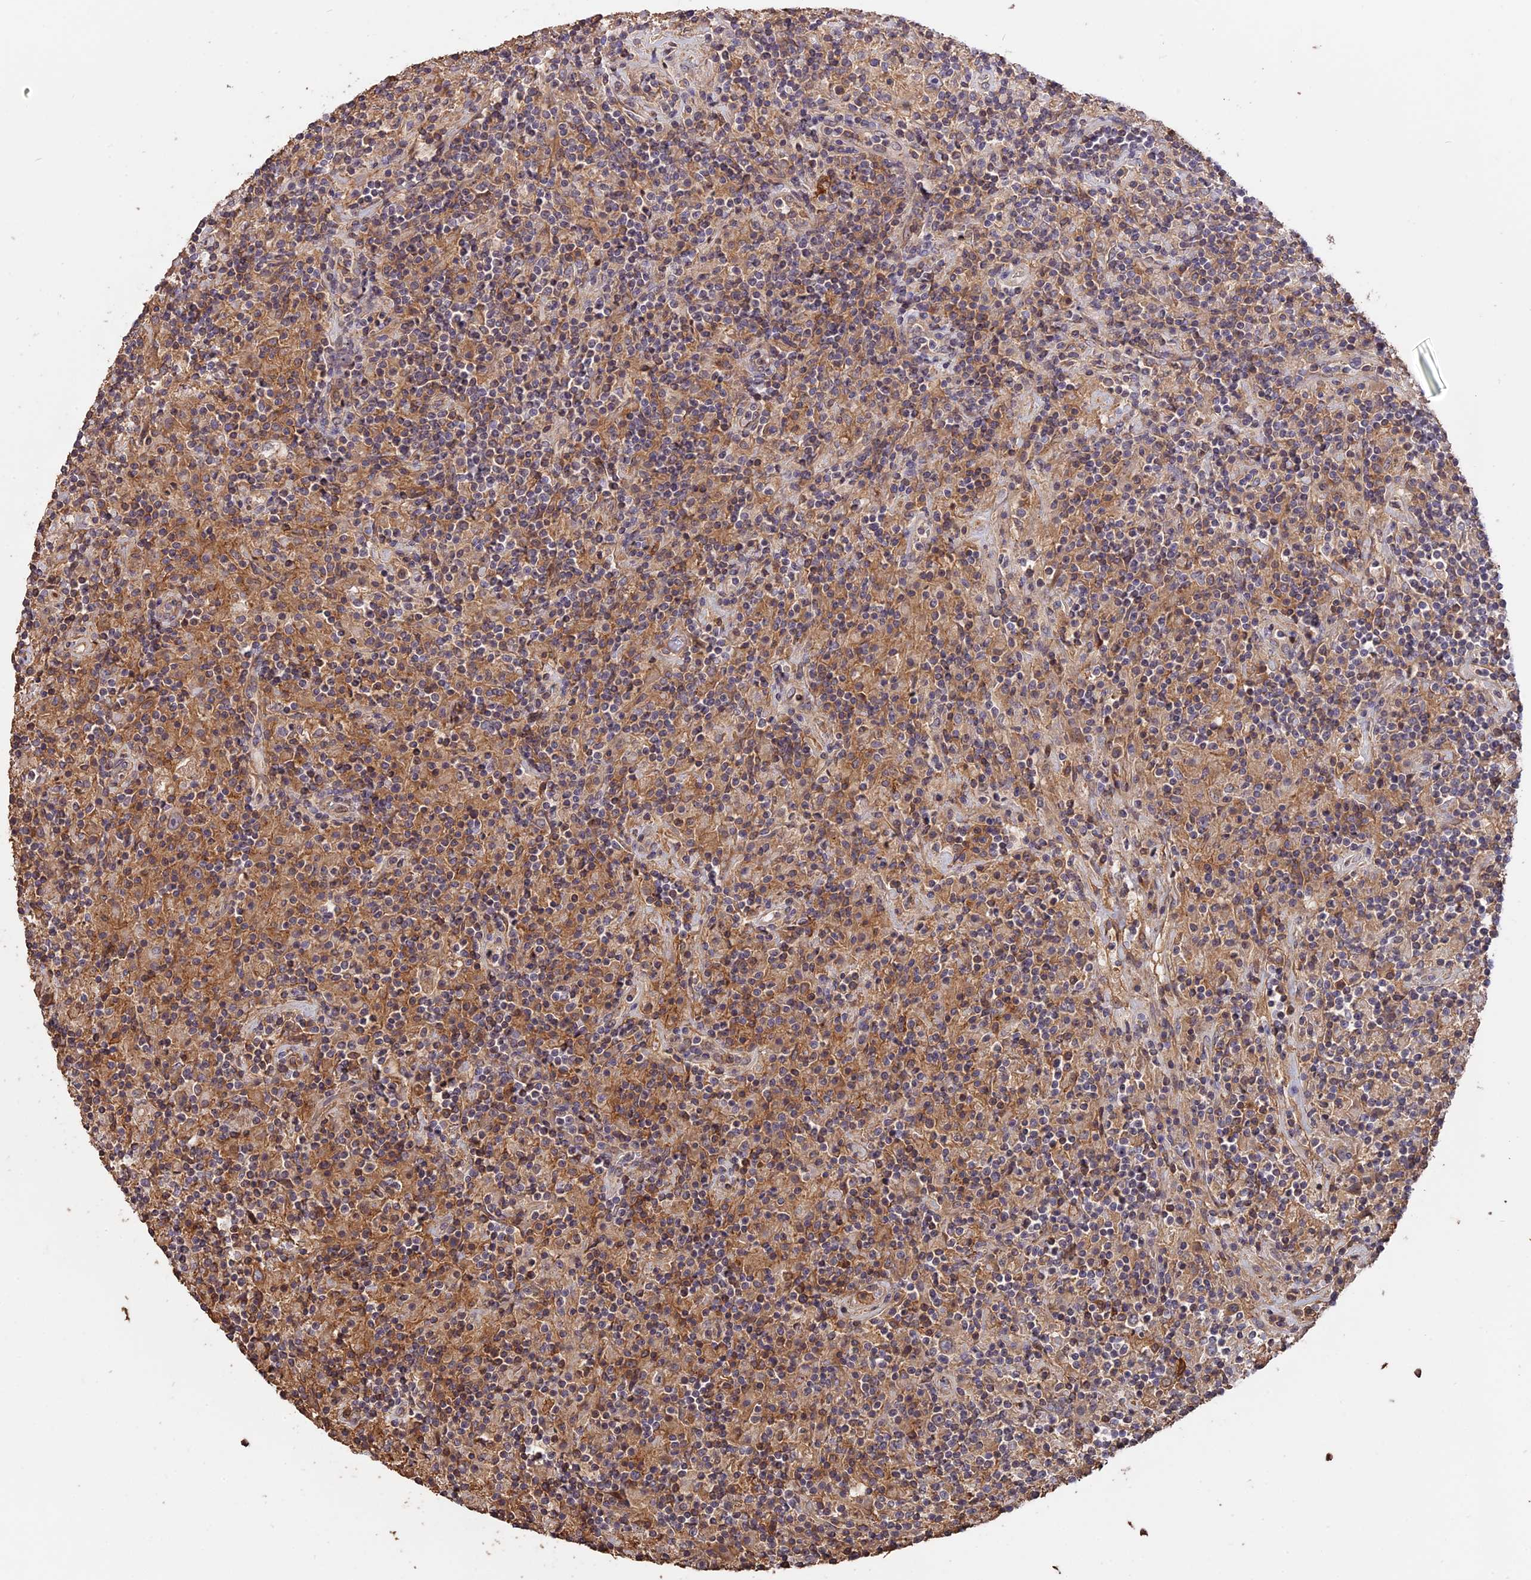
{"staining": {"intensity": "weak", "quantity": ">75%", "location": "cytoplasmic/membranous"}, "tissue": "lymphoma", "cell_type": "Tumor cells", "image_type": "cancer", "snomed": [{"axis": "morphology", "description": "Hodgkin's disease, NOS"}, {"axis": "topography", "description": "Lymph node"}], "caption": "Immunohistochemical staining of human Hodgkin's disease displays weak cytoplasmic/membranous protein staining in about >75% of tumor cells. Nuclei are stained in blue.", "gene": "RASAL1", "patient": {"sex": "male", "age": 70}}